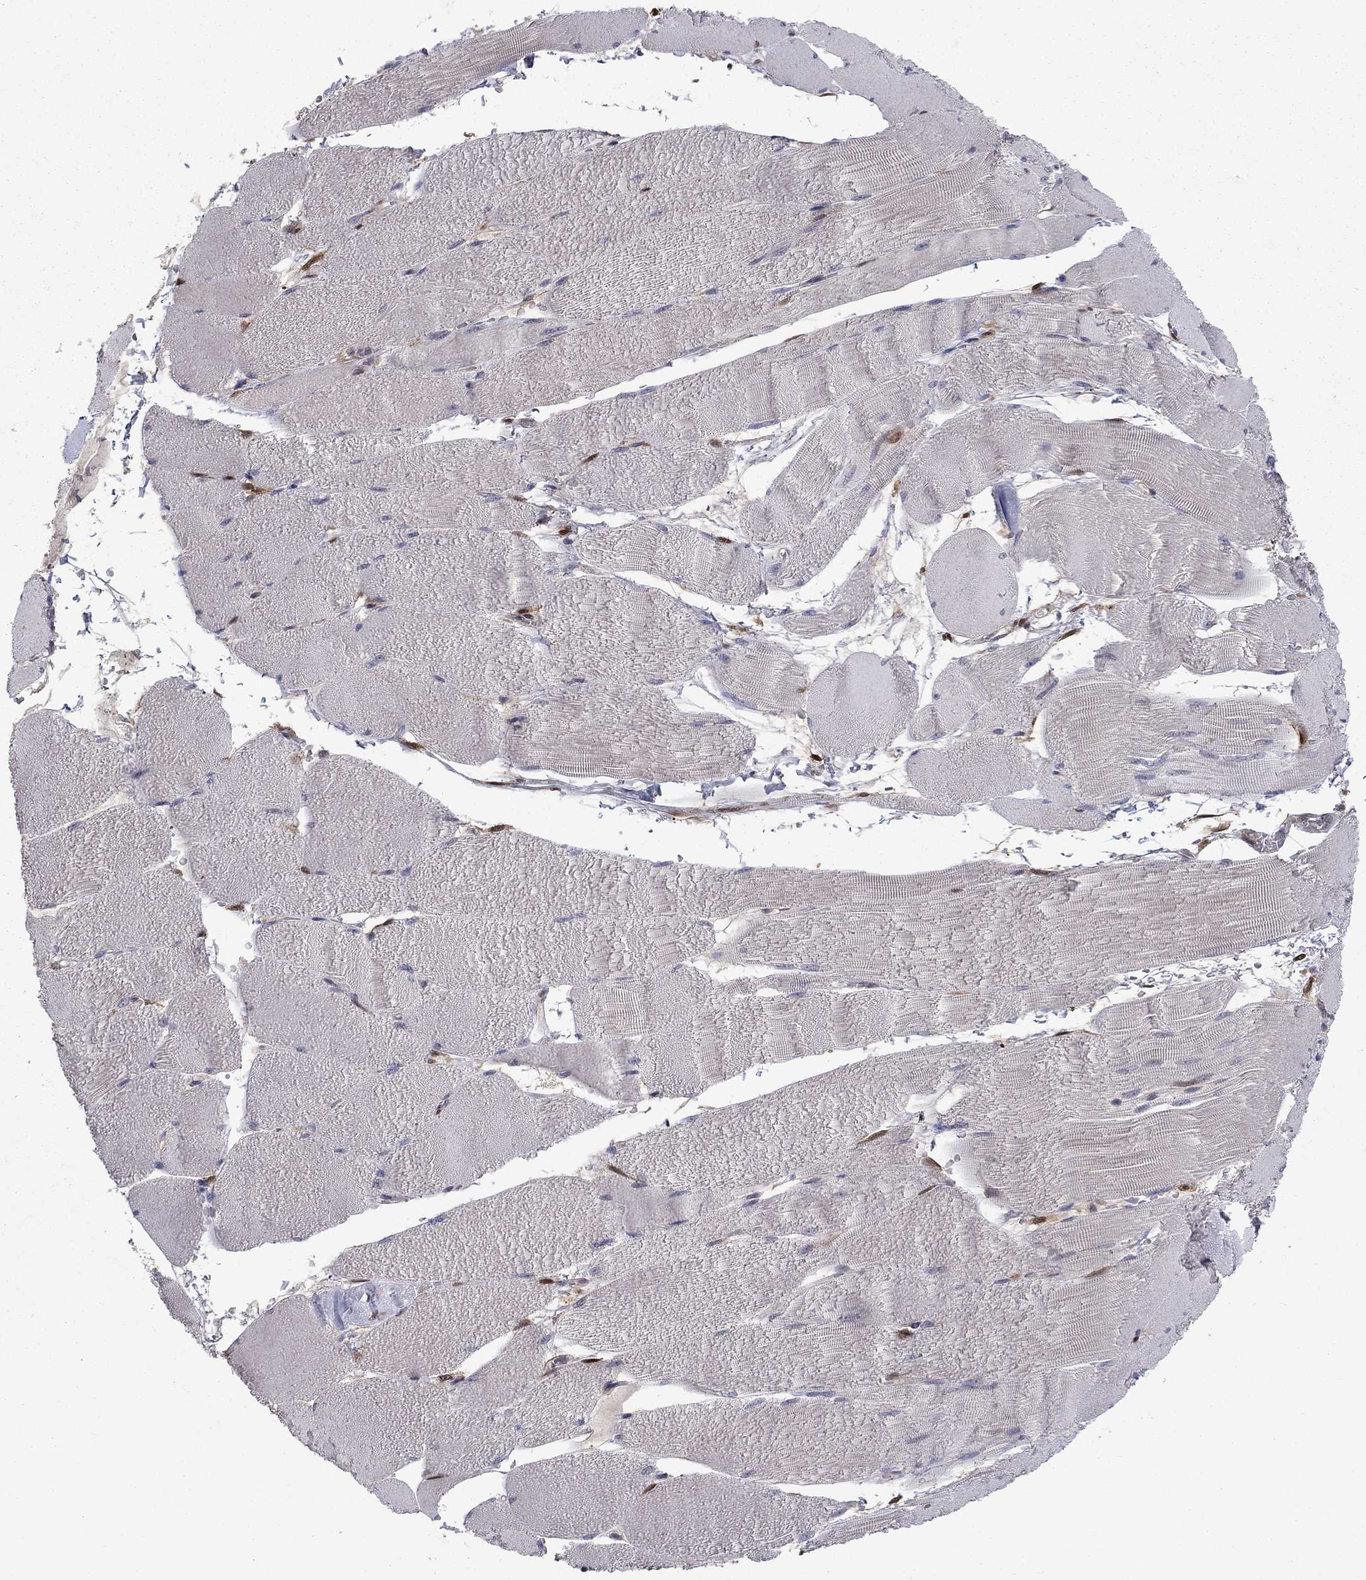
{"staining": {"intensity": "negative", "quantity": "none", "location": "none"}, "tissue": "skeletal muscle", "cell_type": "Myocytes", "image_type": "normal", "snomed": [{"axis": "morphology", "description": "Normal tissue, NOS"}, {"axis": "topography", "description": "Skeletal muscle"}], "caption": "A high-resolution micrograph shows immunohistochemistry (IHC) staining of benign skeletal muscle, which displays no significant staining in myocytes.", "gene": "CBR1", "patient": {"sex": "male", "age": 56}}